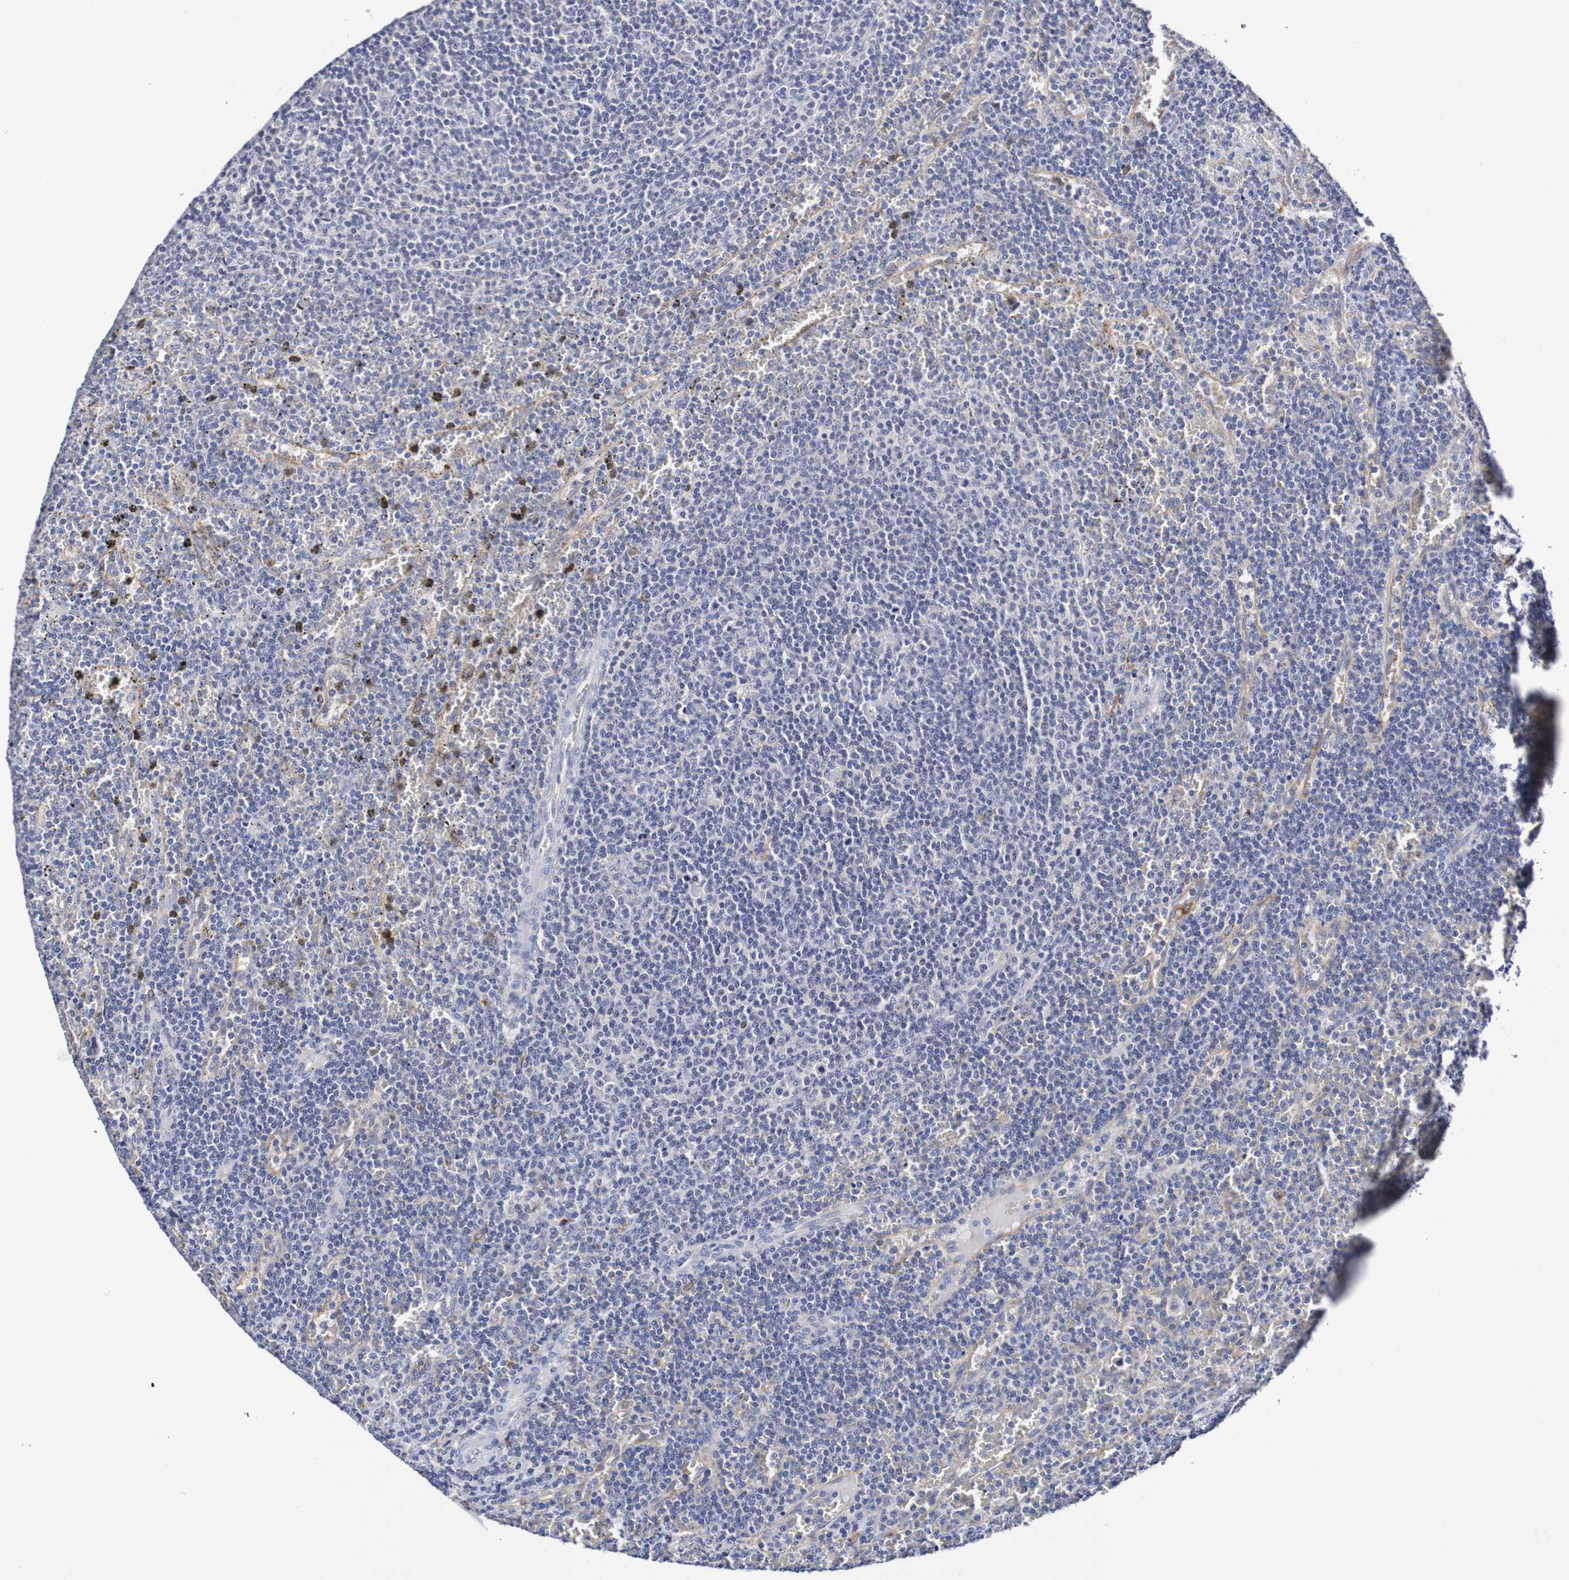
{"staining": {"intensity": "negative", "quantity": "none", "location": "none"}, "tissue": "lymphoma", "cell_type": "Tumor cells", "image_type": "cancer", "snomed": [{"axis": "morphology", "description": "Malignant lymphoma, non-Hodgkin's type, Low grade"}, {"axis": "topography", "description": "Spleen"}], "caption": "Photomicrograph shows no protein staining in tumor cells of low-grade malignant lymphoma, non-Hodgkin's type tissue.", "gene": "SEZ6", "patient": {"sex": "female", "age": 50}}